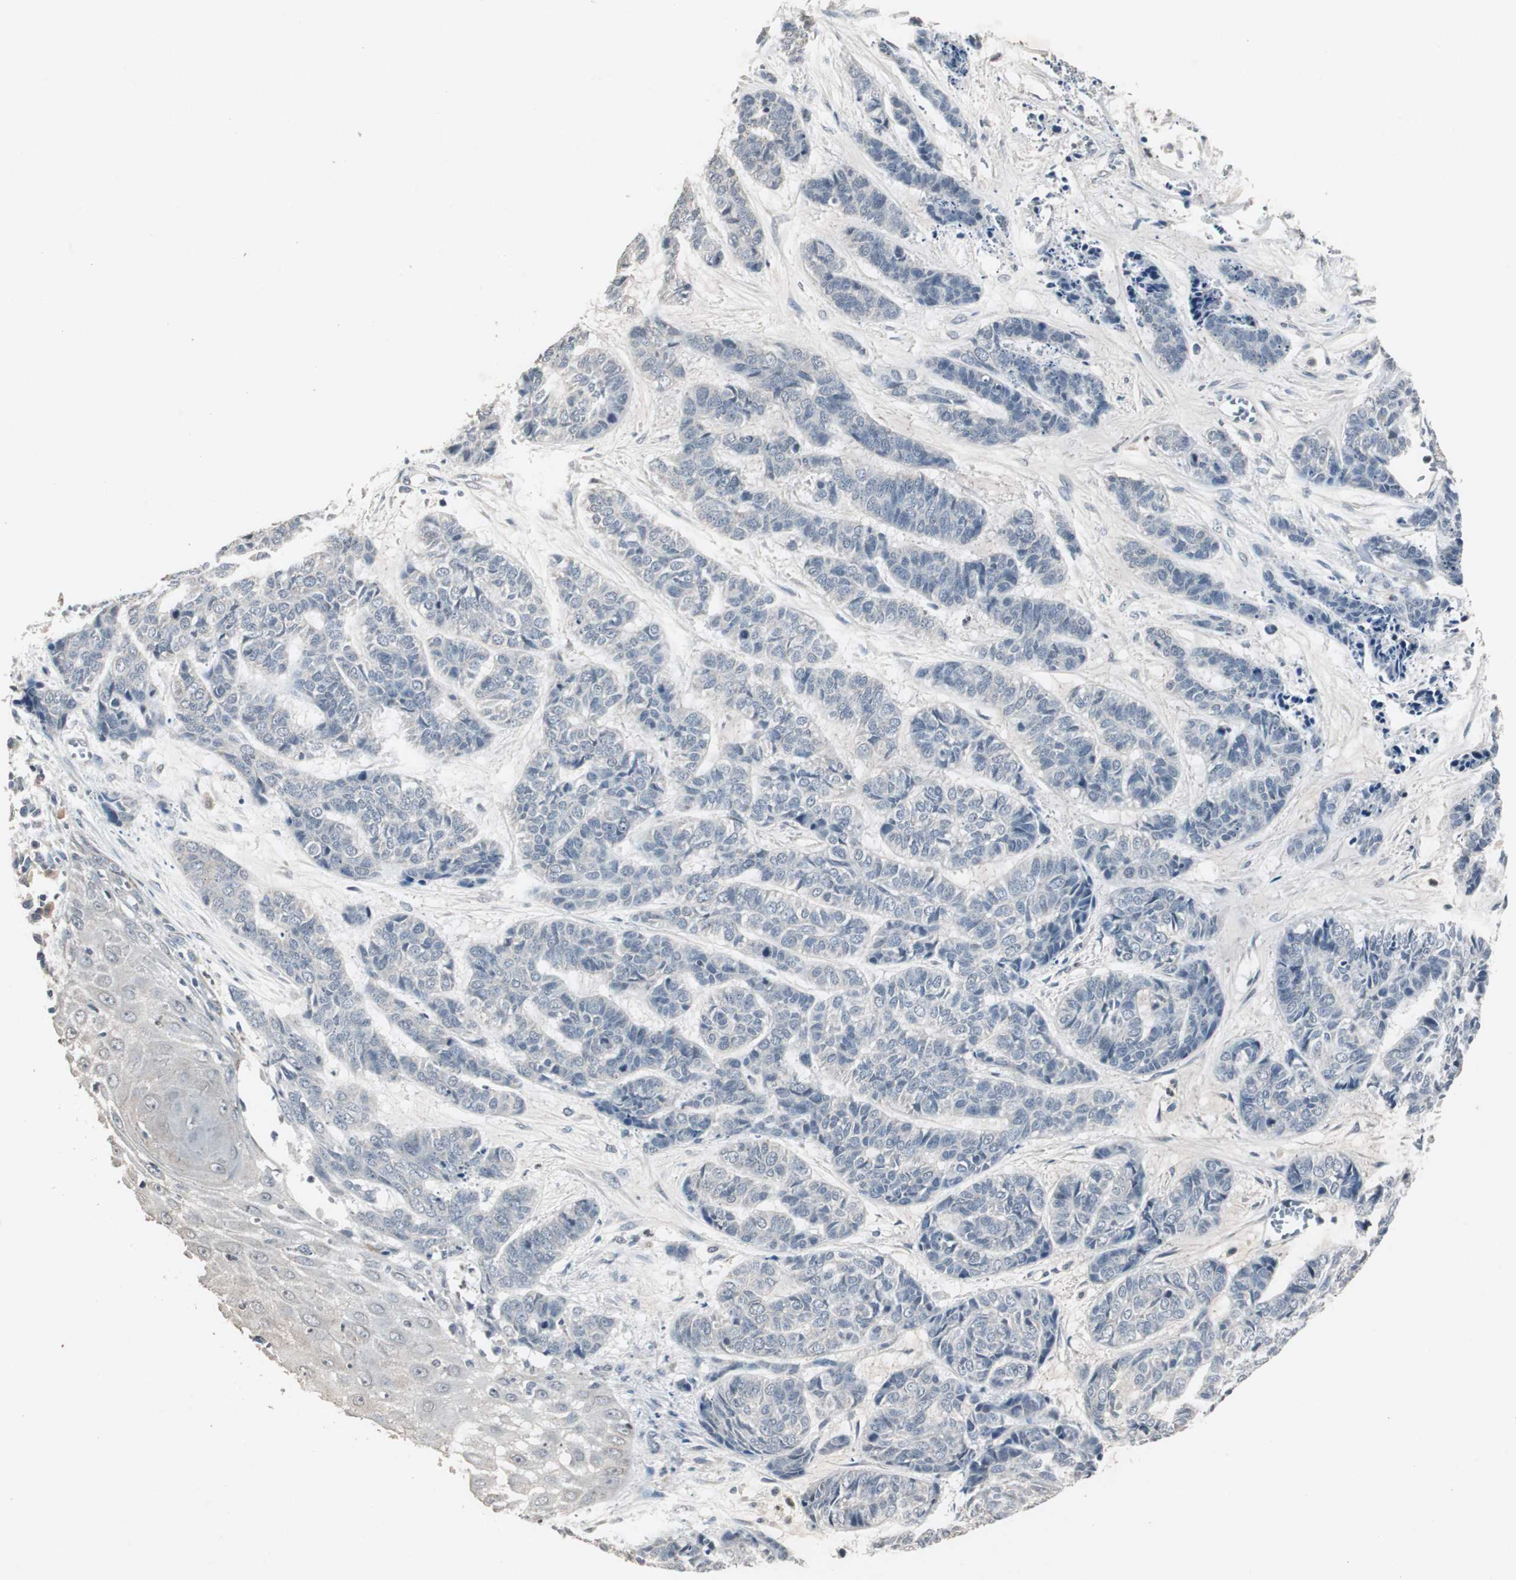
{"staining": {"intensity": "negative", "quantity": "none", "location": "none"}, "tissue": "skin cancer", "cell_type": "Tumor cells", "image_type": "cancer", "snomed": [{"axis": "morphology", "description": "Basal cell carcinoma"}, {"axis": "topography", "description": "Skin"}], "caption": "IHC image of skin basal cell carcinoma stained for a protein (brown), which demonstrates no positivity in tumor cells.", "gene": "ADNP2", "patient": {"sex": "female", "age": 64}}